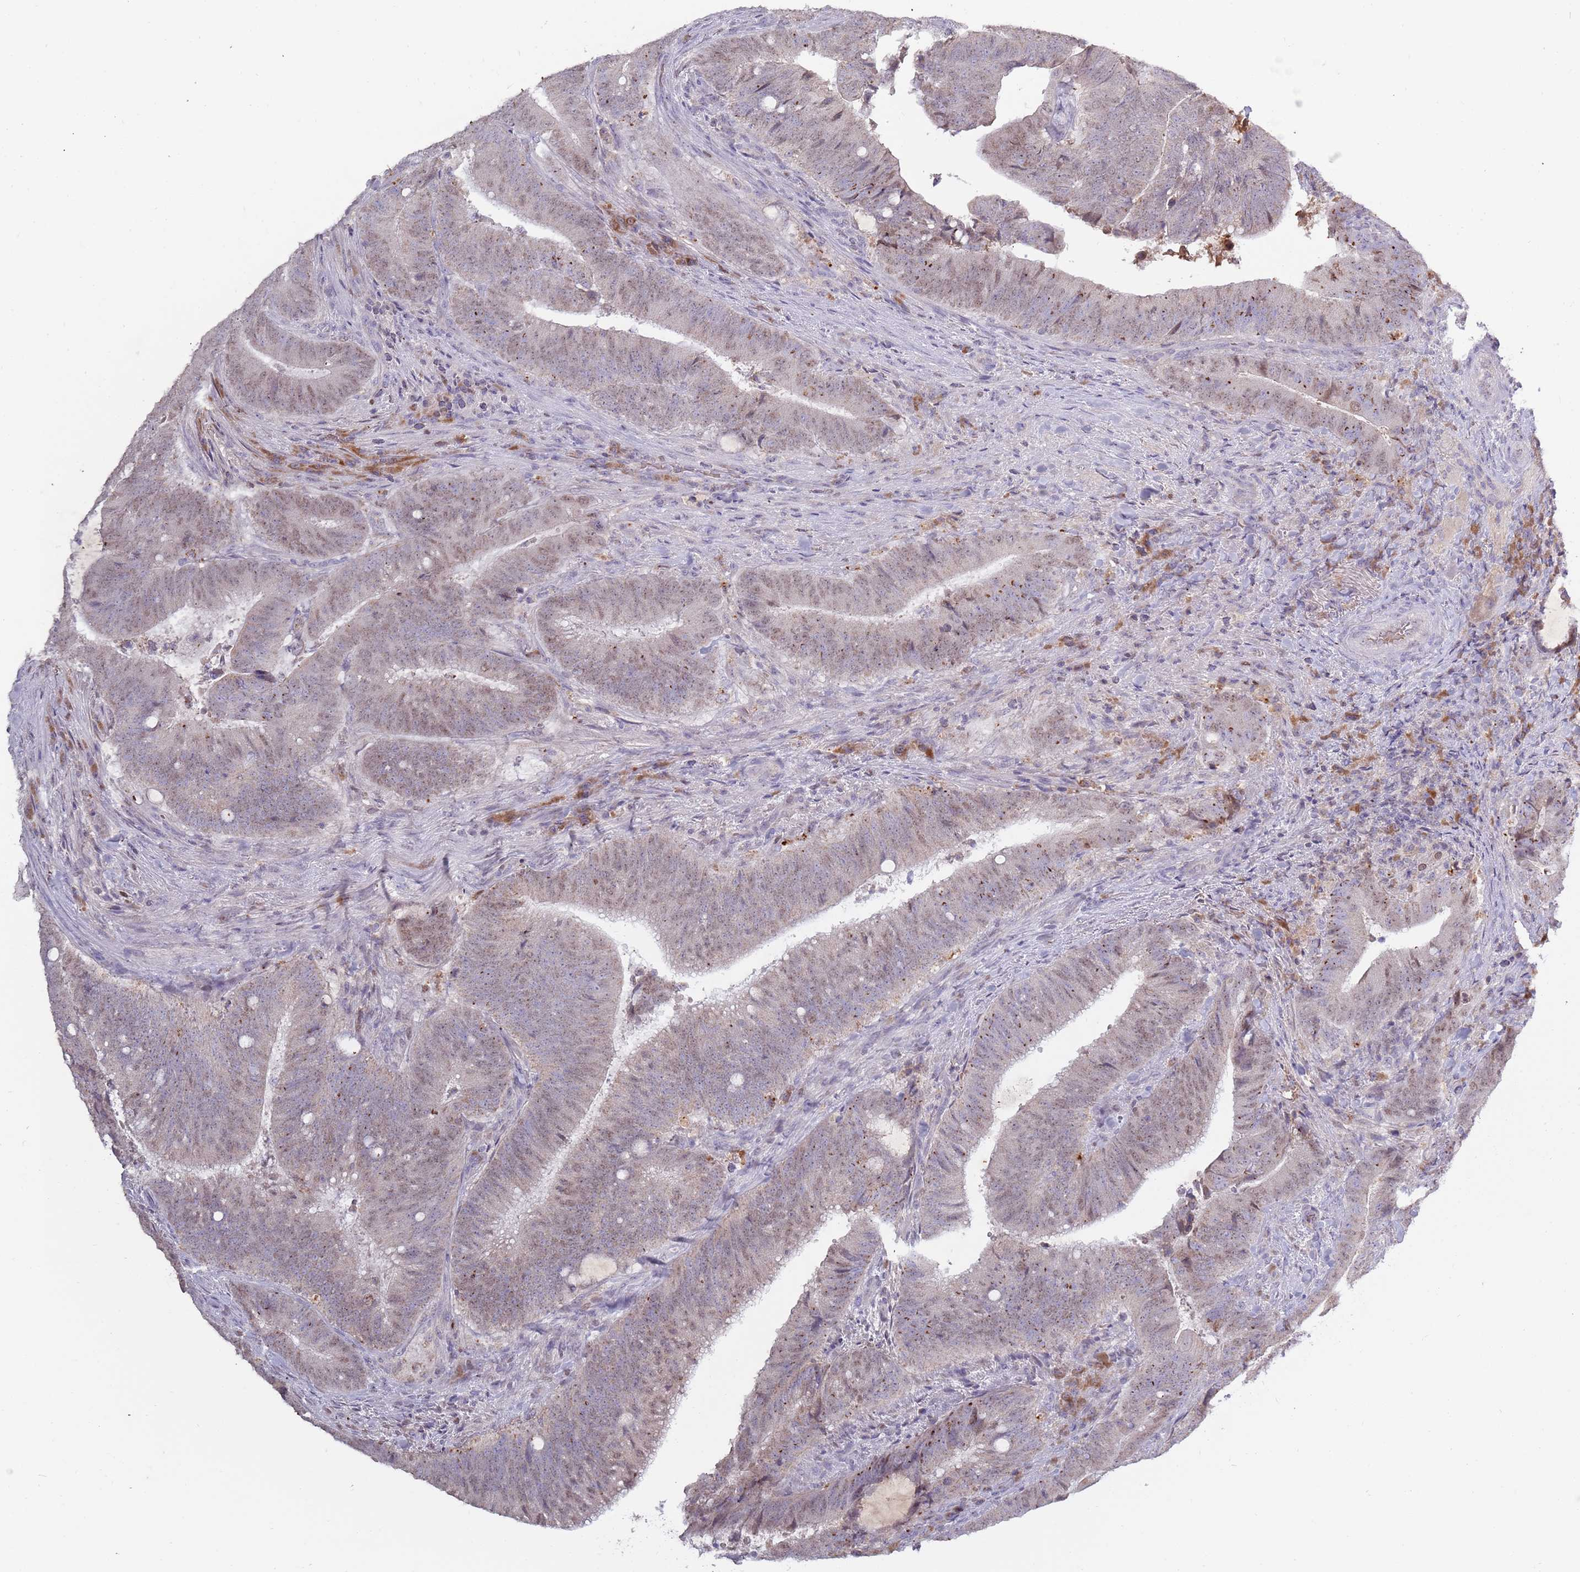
{"staining": {"intensity": "weak", "quantity": "25%-75%", "location": "nuclear"}, "tissue": "colorectal cancer", "cell_type": "Tumor cells", "image_type": "cancer", "snomed": [{"axis": "morphology", "description": "Adenocarcinoma, NOS"}, {"axis": "topography", "description": "Colon"}], "caption": "Adenocarcinoma (colorectal) was stained to show a protein in brown. There is low levels of weak nuclear positivity in about 25%-75% of tumor cells. Nuclei are stained in blue.", "gene": "SYS1", "patient": {"sex": "female", "age": 43}}